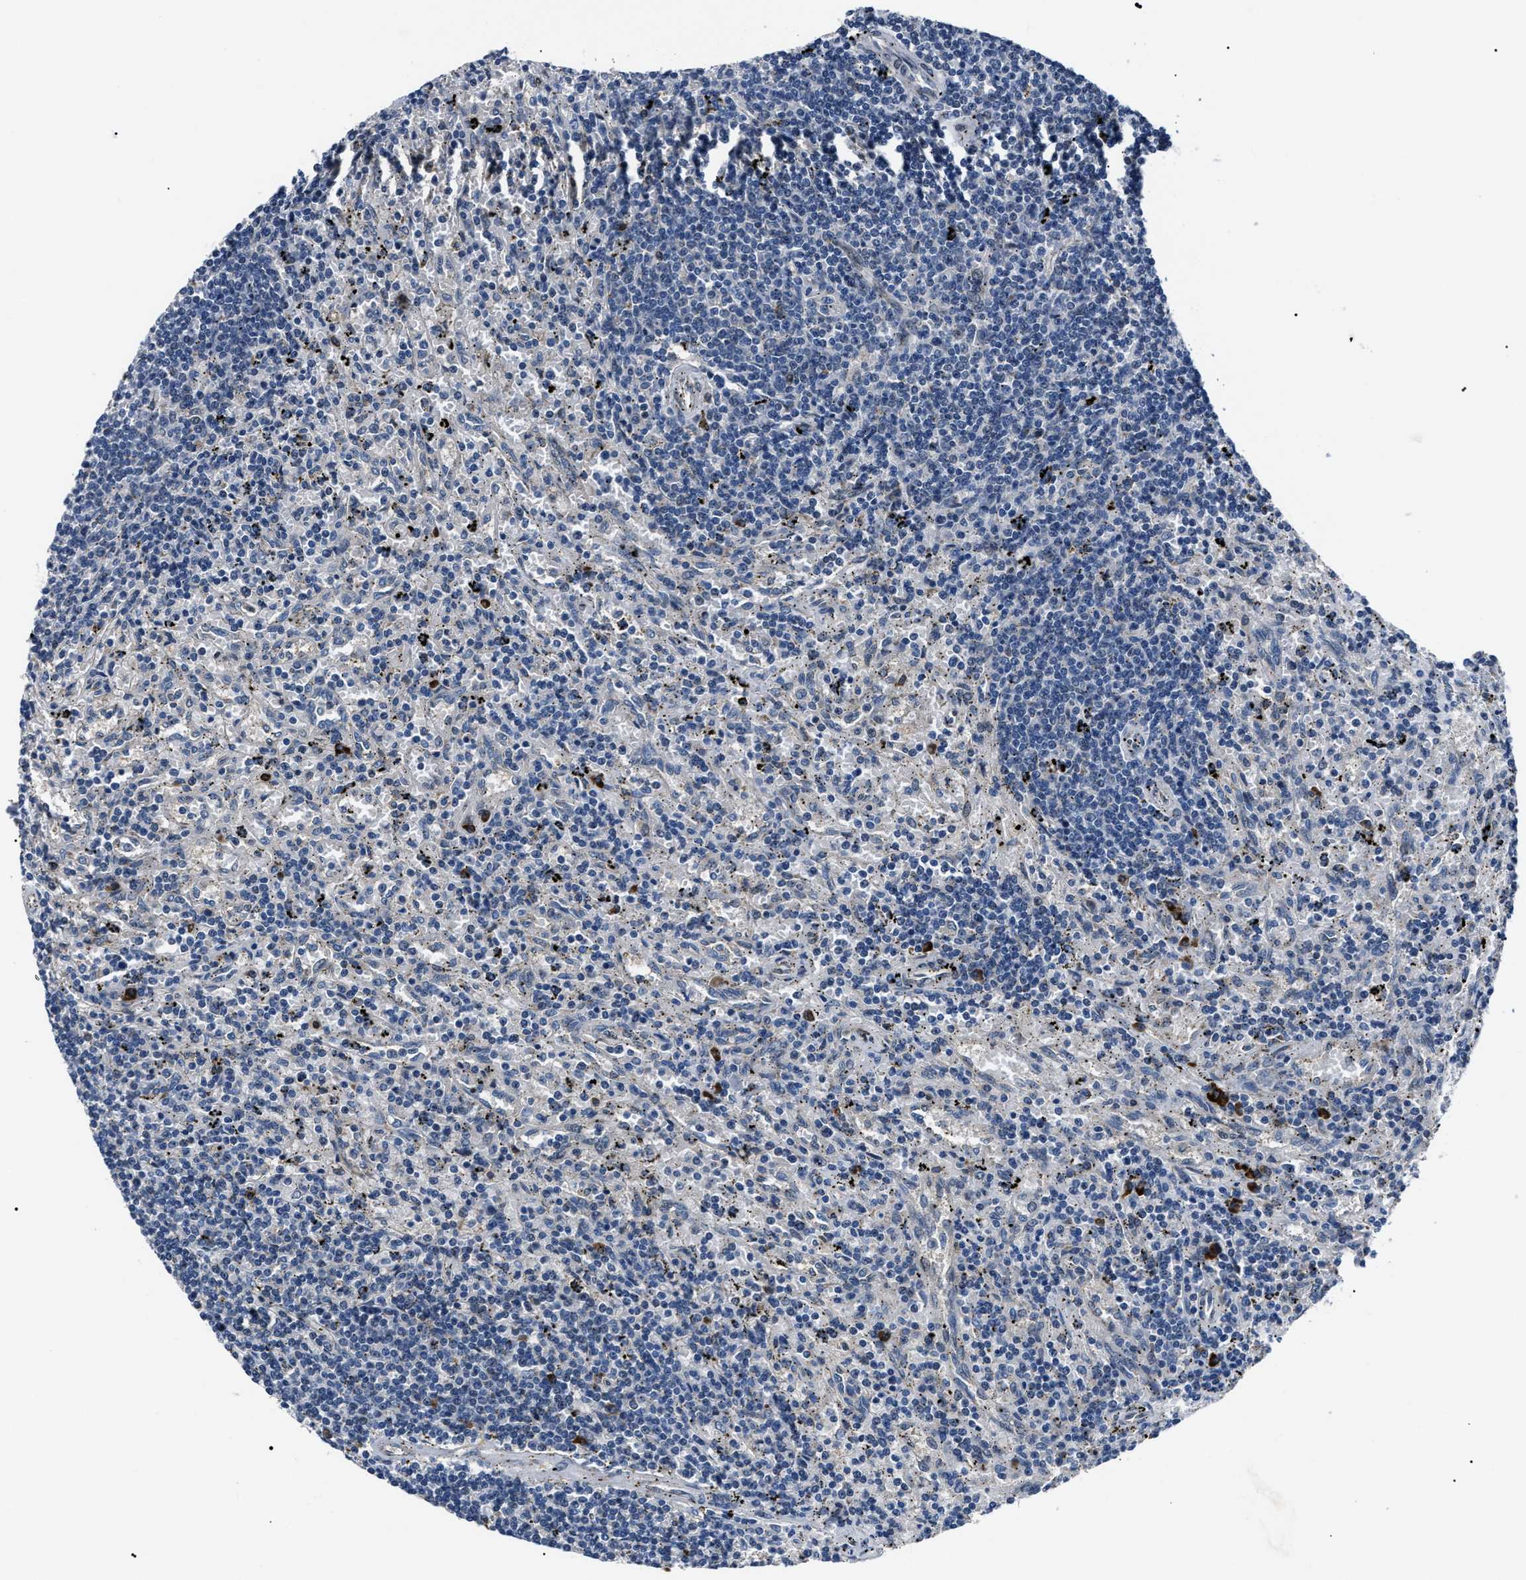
{"staining": {"intensity": "negative", "quantity": "none", "location": "none"}, "tissue": "lymphoma", "cell_type": "Tumor cells", "image_type": "cancer", "snomed": [{"axis": "morphology", "description": "Malignant lymphoma, non-Hodgkin's type, Low grade"}, {"axis": "topography", "description": "Spleen"}], "caption": "Lymphoma was stained to show a protein in brown. There is no significant positivity in tumor cells. (DAB (3,3'-diaminobenzidine) immunohistochemistry visualized using brightfield microscopy, high magnification).", "gene": "LRRC14", "patient": {"sex": "male", "age": 76}}